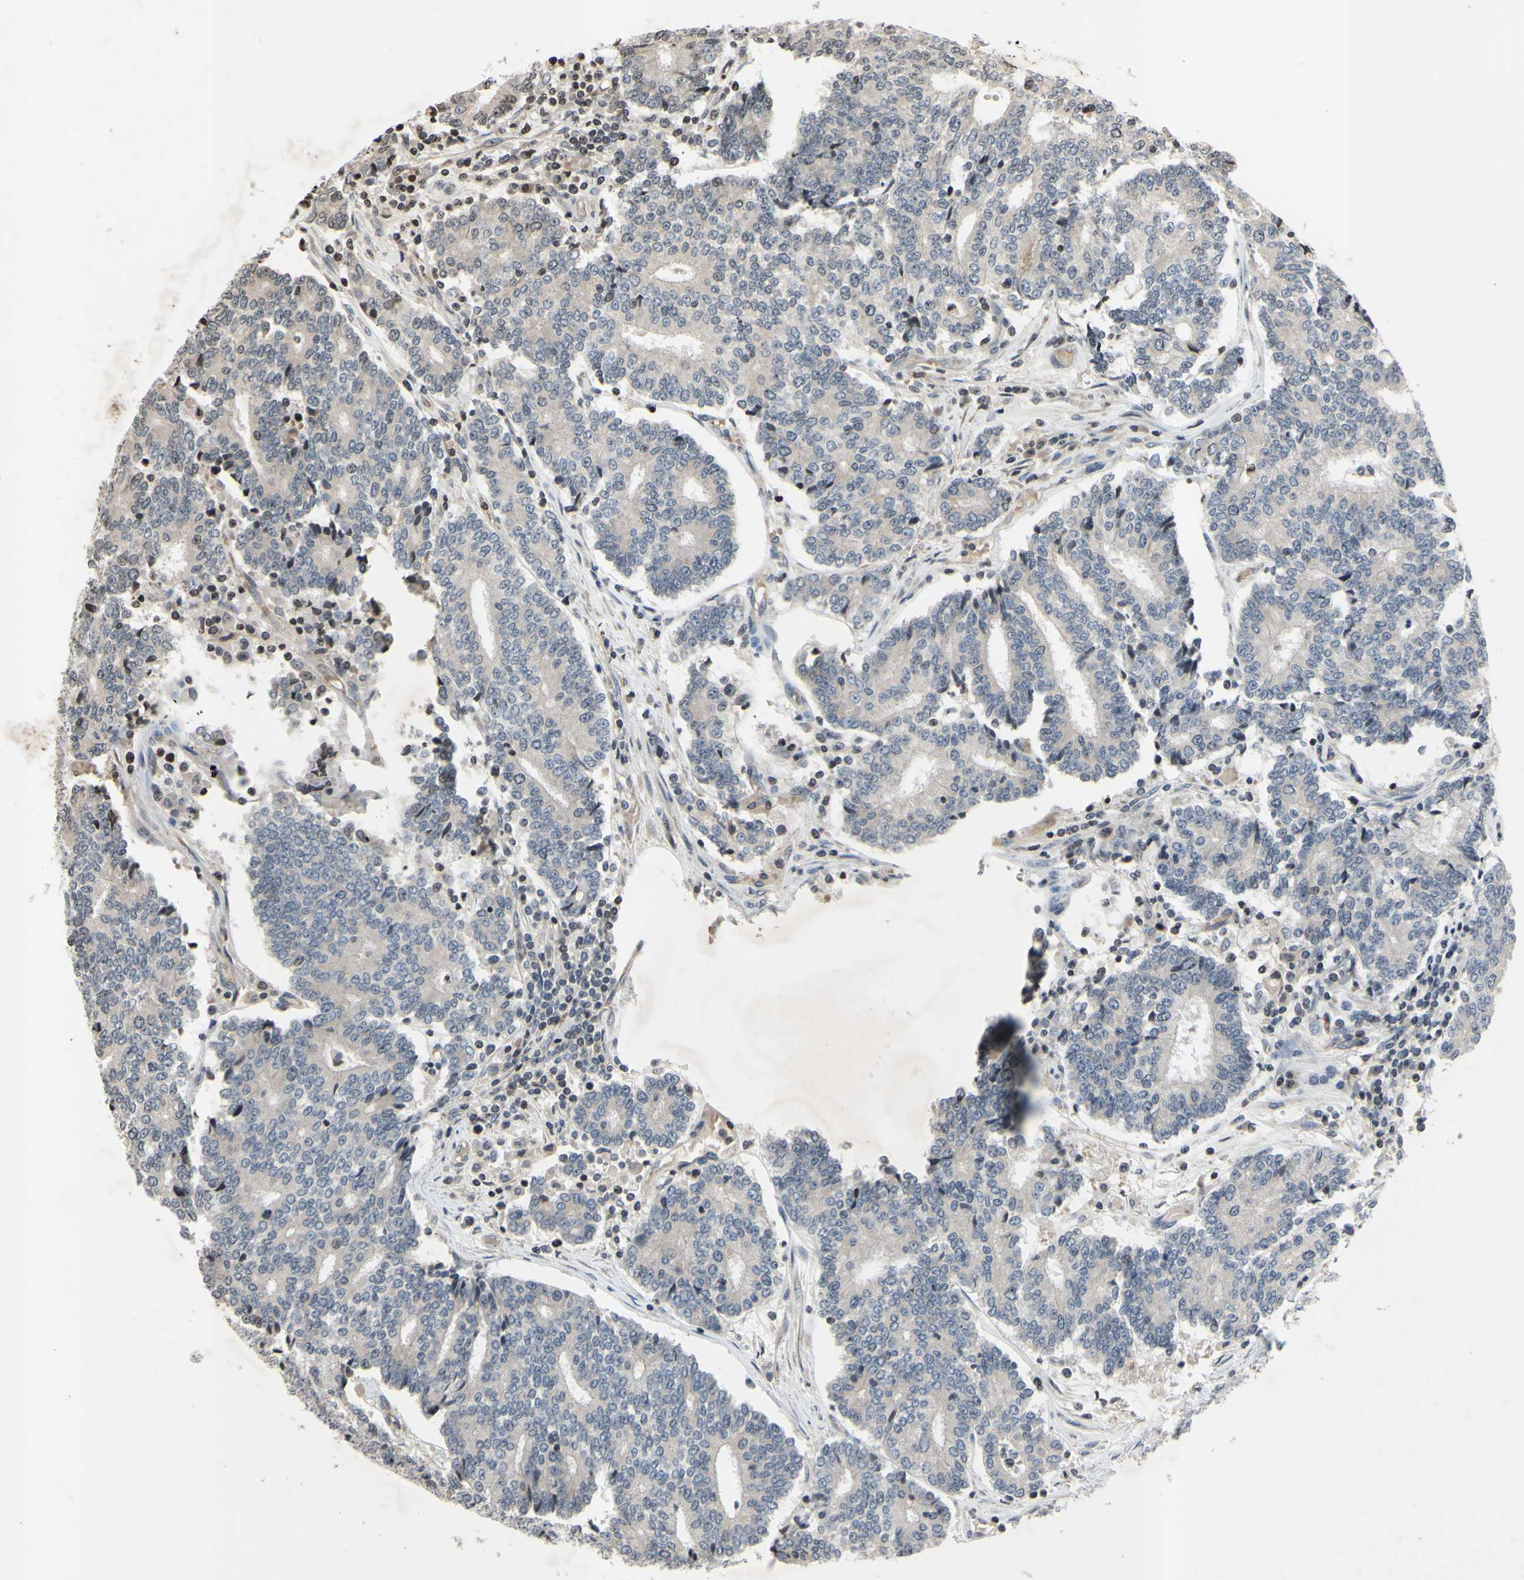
{"staining": {"intensity": "negative", "quantity": "none", "location": "none"}, "tissue": "prostate cancer", "cell_type": "Tumor cells", "image_type": "cancer", "snomed": [{"axis": "morphology", "description": "Normal tissue, NOS"}, {"axis": "morphology", "description": "Adenocarcinoma, High grade"}, {"axis": "topography", "description": "Prostate"}, {"axis": "topography", "description": "Seminal veicle"}], "caption": "This is a micrograph of immunohistochemistry (IHC) staining of prostate cancer (adenocarcinoma (high-grade)), which shows no expression in tumor cells.", "gene": "ARG1", "patient": {"sex": "male", "age": 55}}